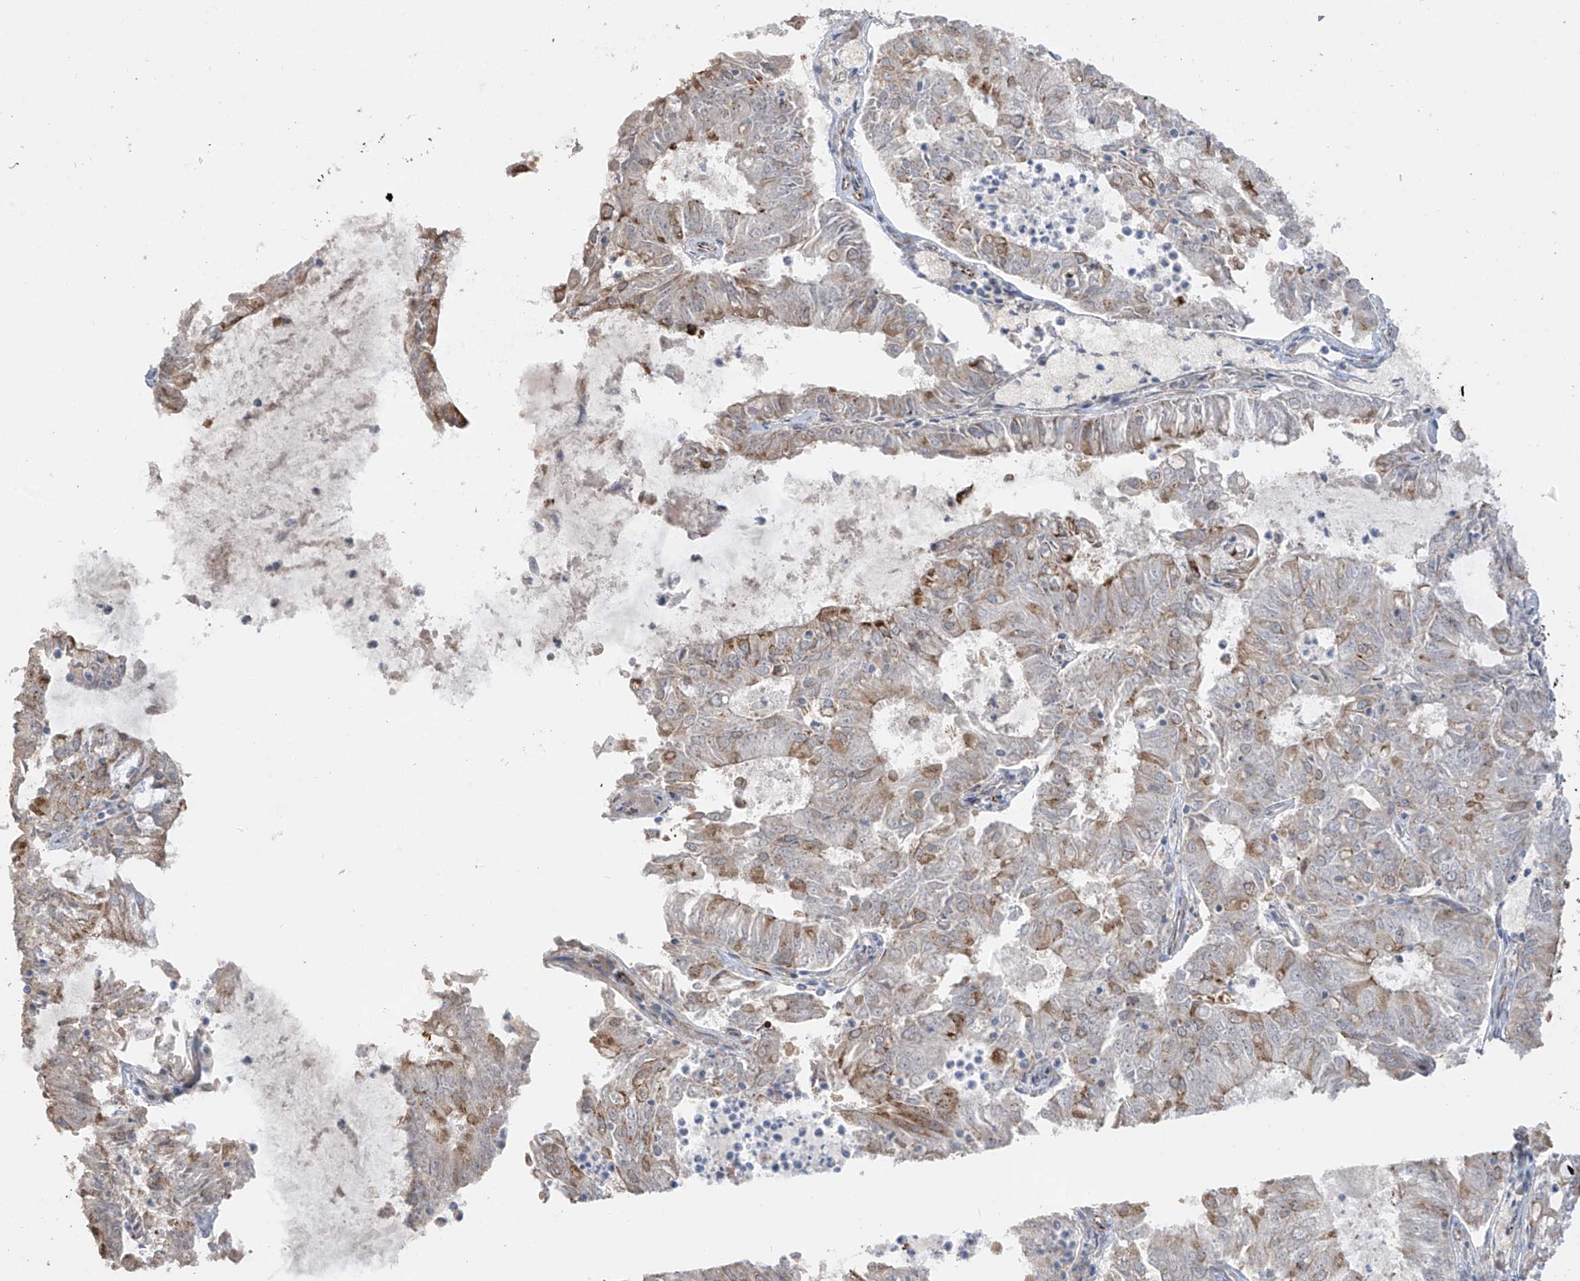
{"staining": {"intensity": "moderate", "quantity": "<25%", "location": "cytoplasmic/membranous"}, "tissue": "endometrial cancer", "cell_type": "Tumor cells", "image_type": "cancer", "snomed": [{"axis": "morphology", "description": "Adenocarcinoma, NOS"}, {"axis": "topography", "description": "Endometrium"}], "caption": "Adenocarcinoma (endometrial) tissue demonstrates moderate cytoplasmic/membranous expression in approximately <25% of tumor cells, visualized by immunohistochemistry.", "gene": "DCDC2", "patient": {"sex": "female", "age": 57}}